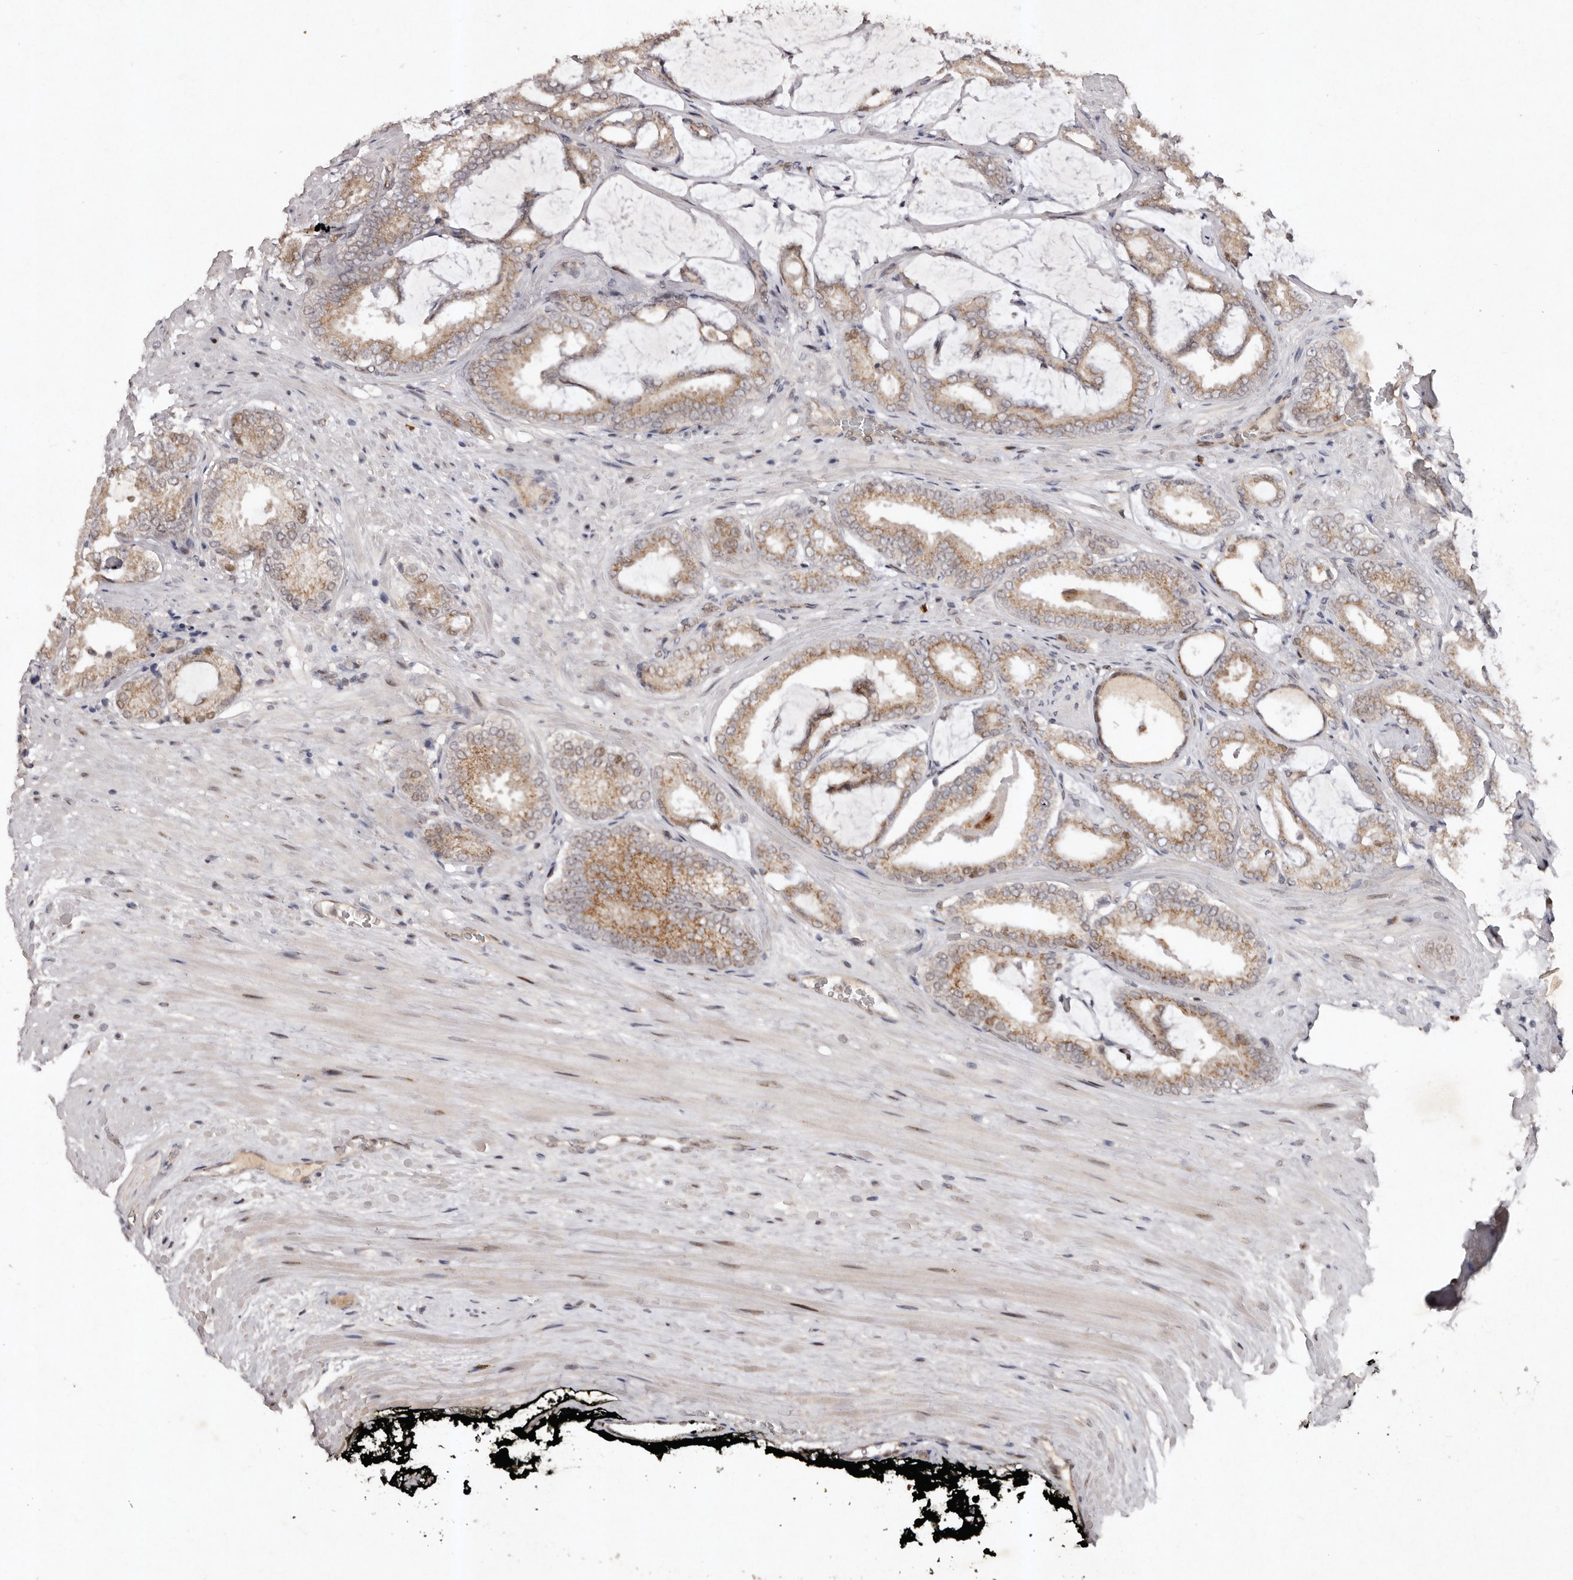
{"staining": {"intensity": "moderate", "quantity": "25%-75%", "location": "cytoplasmic/membranous"}, "tissue": "prostate cancer", "cell_type": "Tumor cells", "image_type": "cancer", "snomed": [{"axis": "morphology", "description": "Adenocarcinoma, Low grade"}, {"axis": "topography", "description": "Prostate"}], "caption": "Immunohistochemistry micrograph of neoplastic tissue: human prostate cancer (low-grade adenocarcinoma) stained using immunohistochemistry (IHC) exhibits medium levels of moderate protein expression localized specifically in the cytoplasmic/membranous of tumor cells, appearing as a cytoplasmic/membranous brown color.", "gene": "KLF7", "patient": {"sex": "male", "age": 71}}